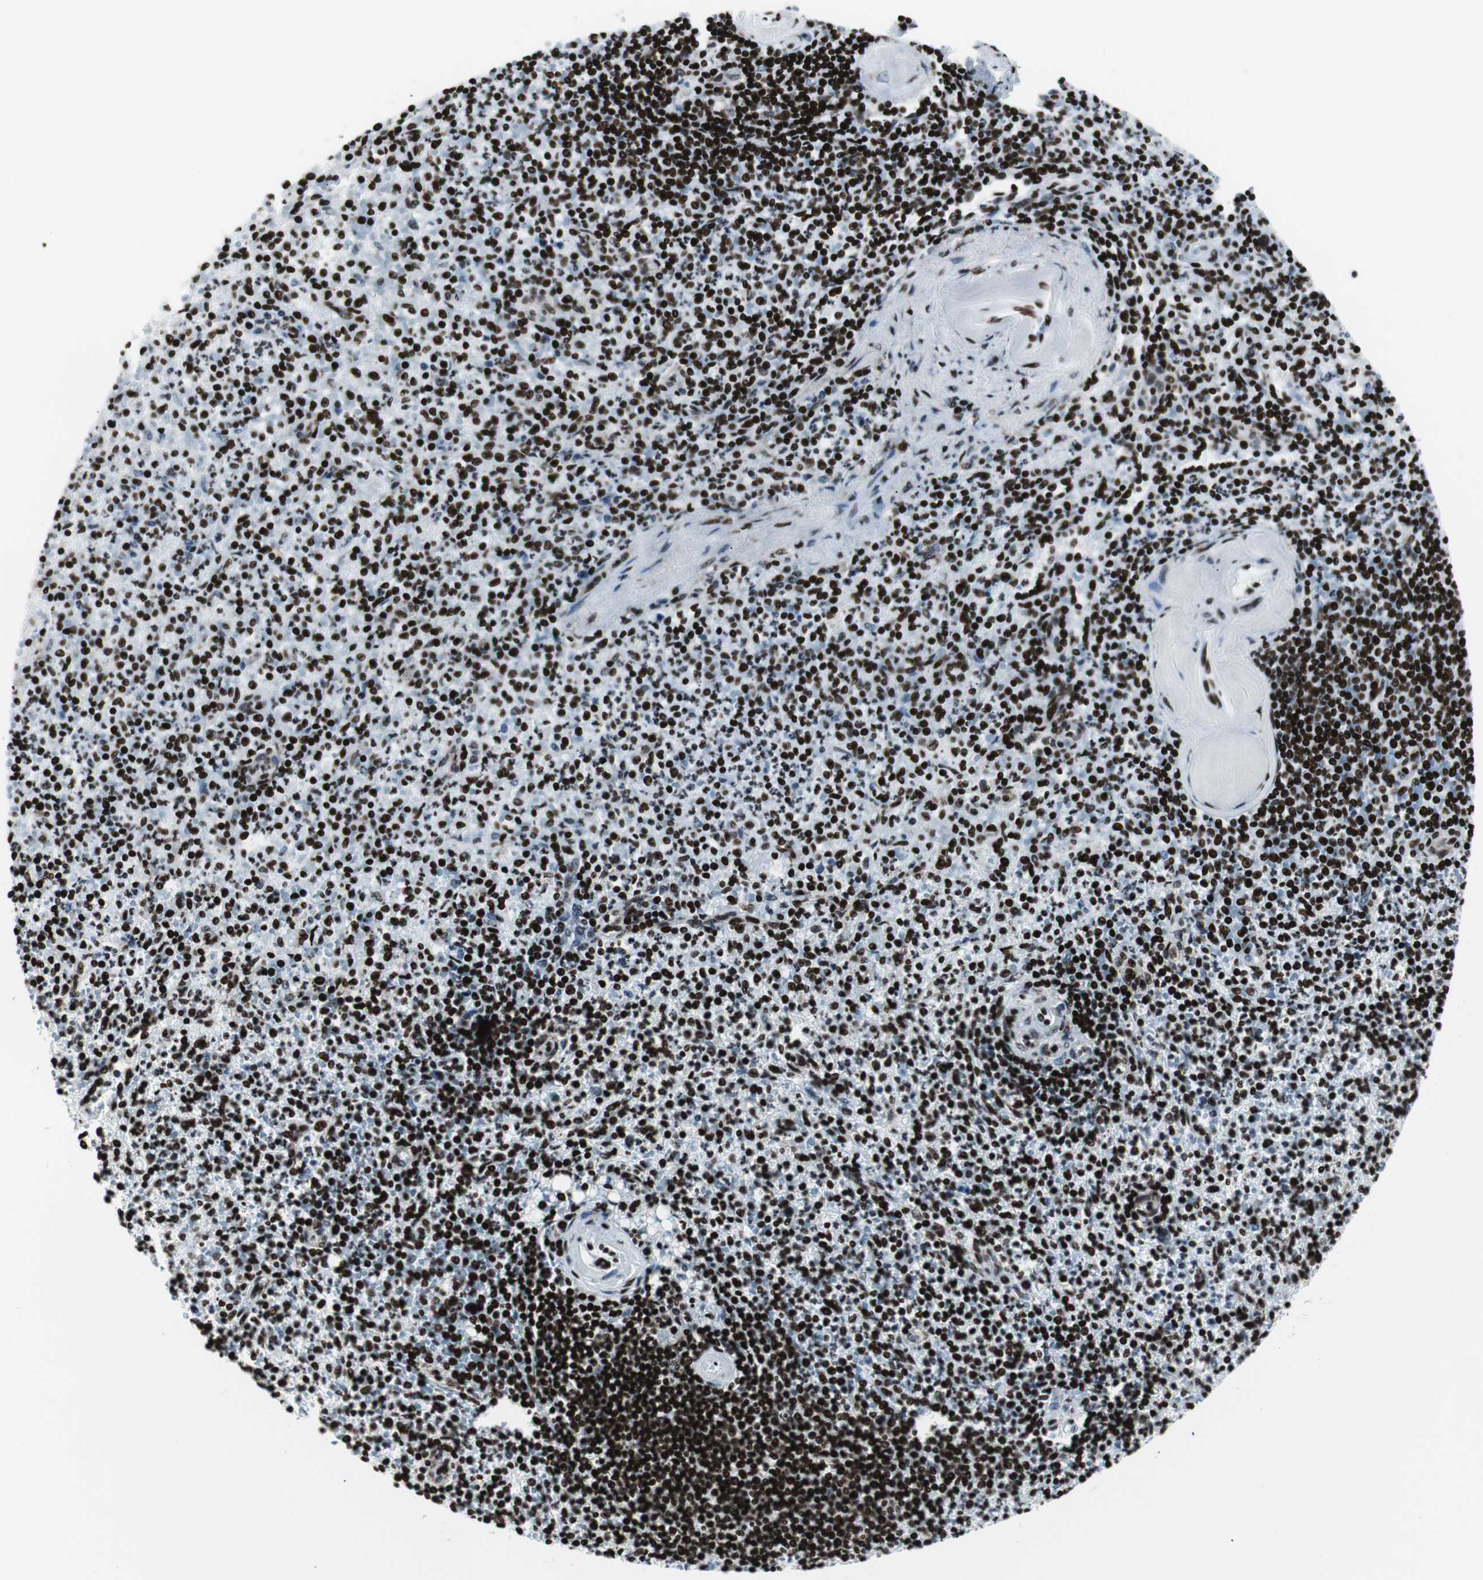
{"staining": {"intensity": "strong", "quantity": ">75%", "location": "nuclear"}, "tissue": "spleen", "cell_type": "Cells in red pulp", "image_type": "normal", "snomed": [{"axis": "morphology", "description": "Normal tissue, NOS"}, {"axis": "topography", "description": "Spleen"}], "caption": "This histopathology image demonstrates immunohistochemistry (IHC) staining of unremarkable human spleen, with high strong nuclear staining in about >75% of cells in red pulp.", "gene": "NCL", "patient": {"sex": "female", "age": 74}}